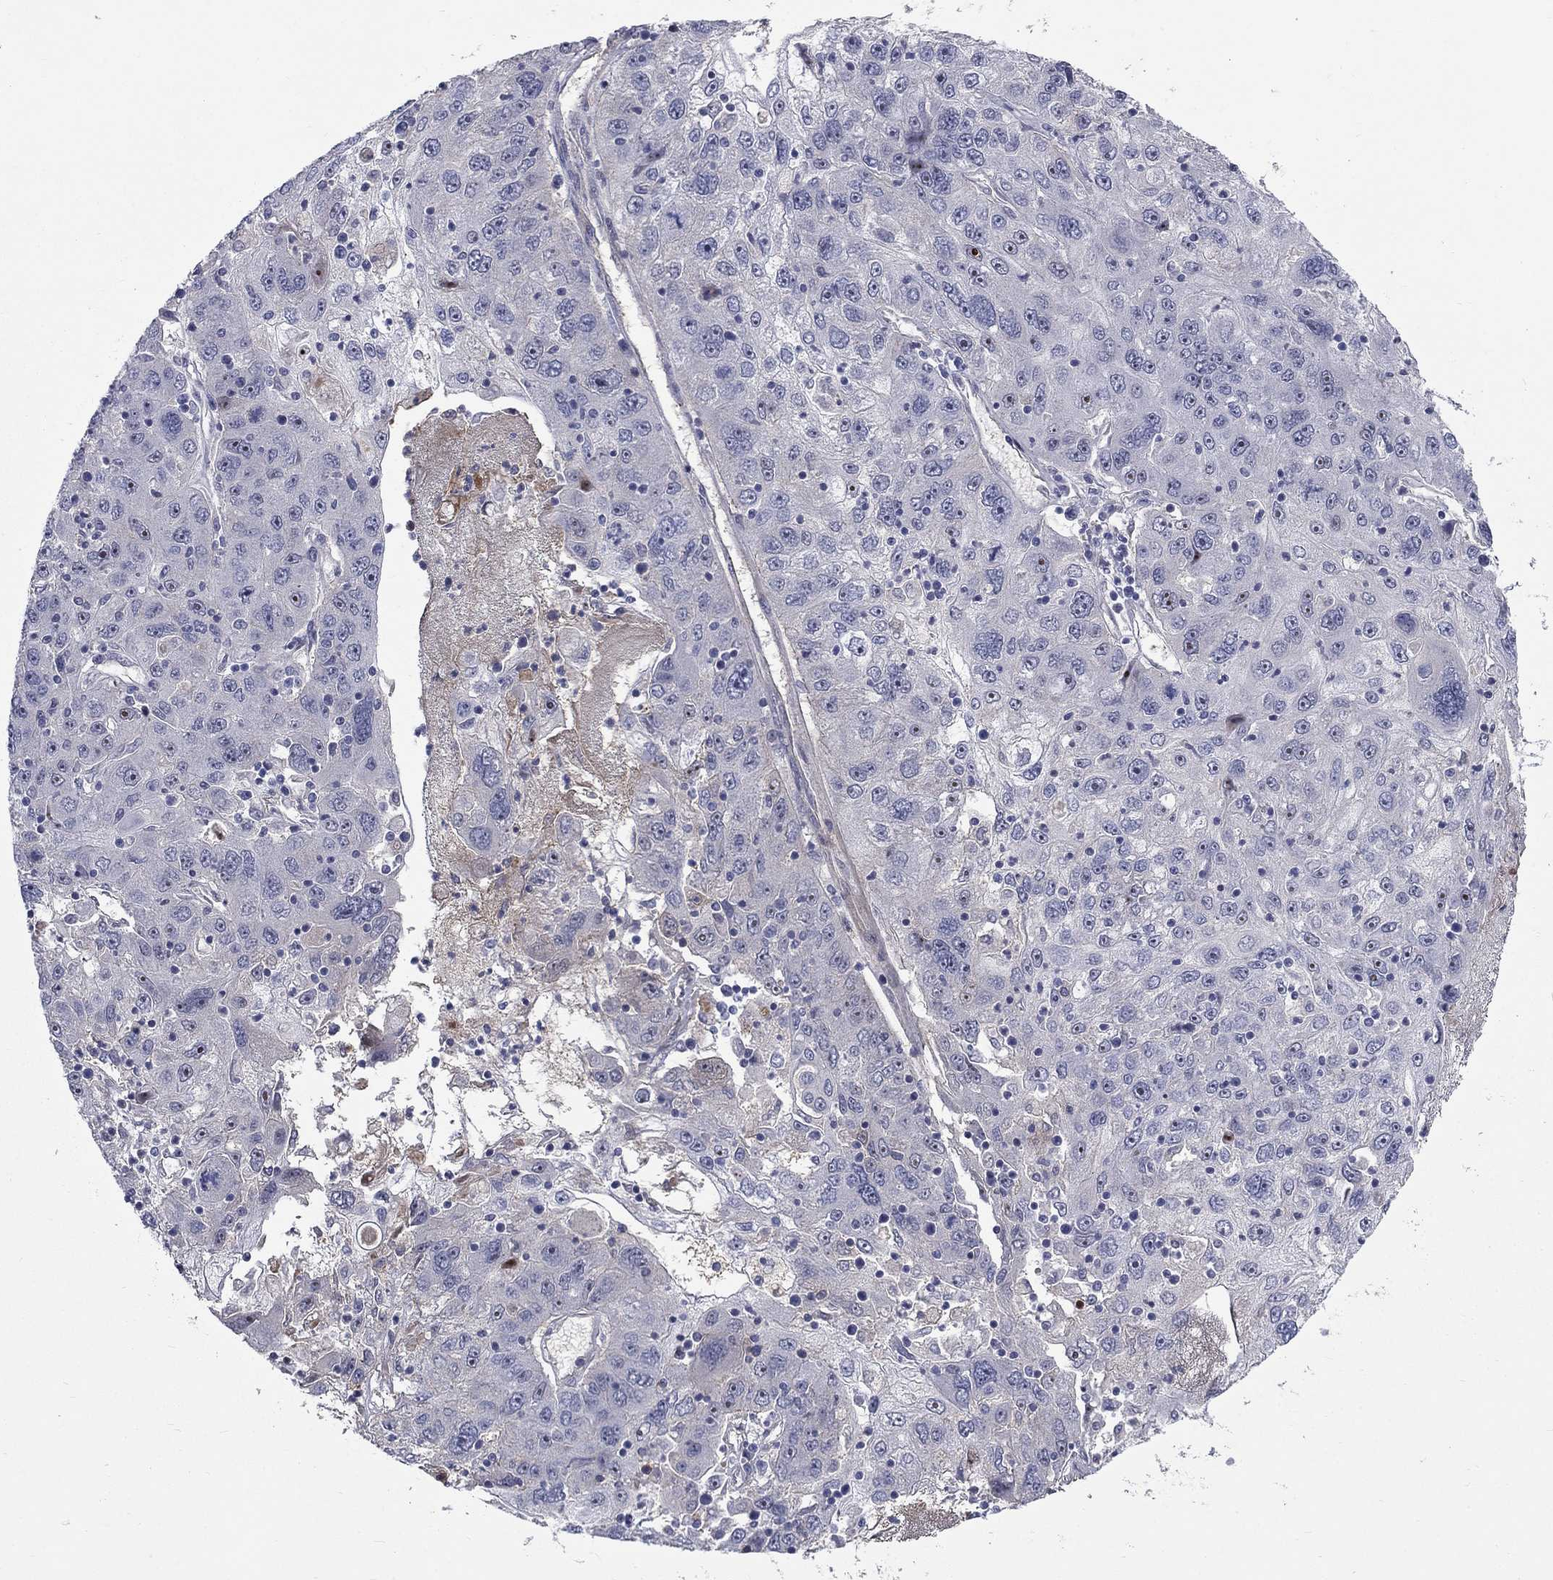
{"staining": {"intensity": "negative", "quantity": "none", "location": "none"}, "tissue": "stomach cancer", "cell_type": "Tumor cells", "image_type": "cancer", "snomed": [{"axis": "morphology", "description": "Adenocarcinoma, NOS"}, {"axis": "topography", "description": "Stomach"}], "caption": "Adenocarcinoma (stomach) stained for a protein using IHC exhibits no staining tumor cells.", "gene": "SLC1A1", "patient": {"sex": "male", "age": 56}}